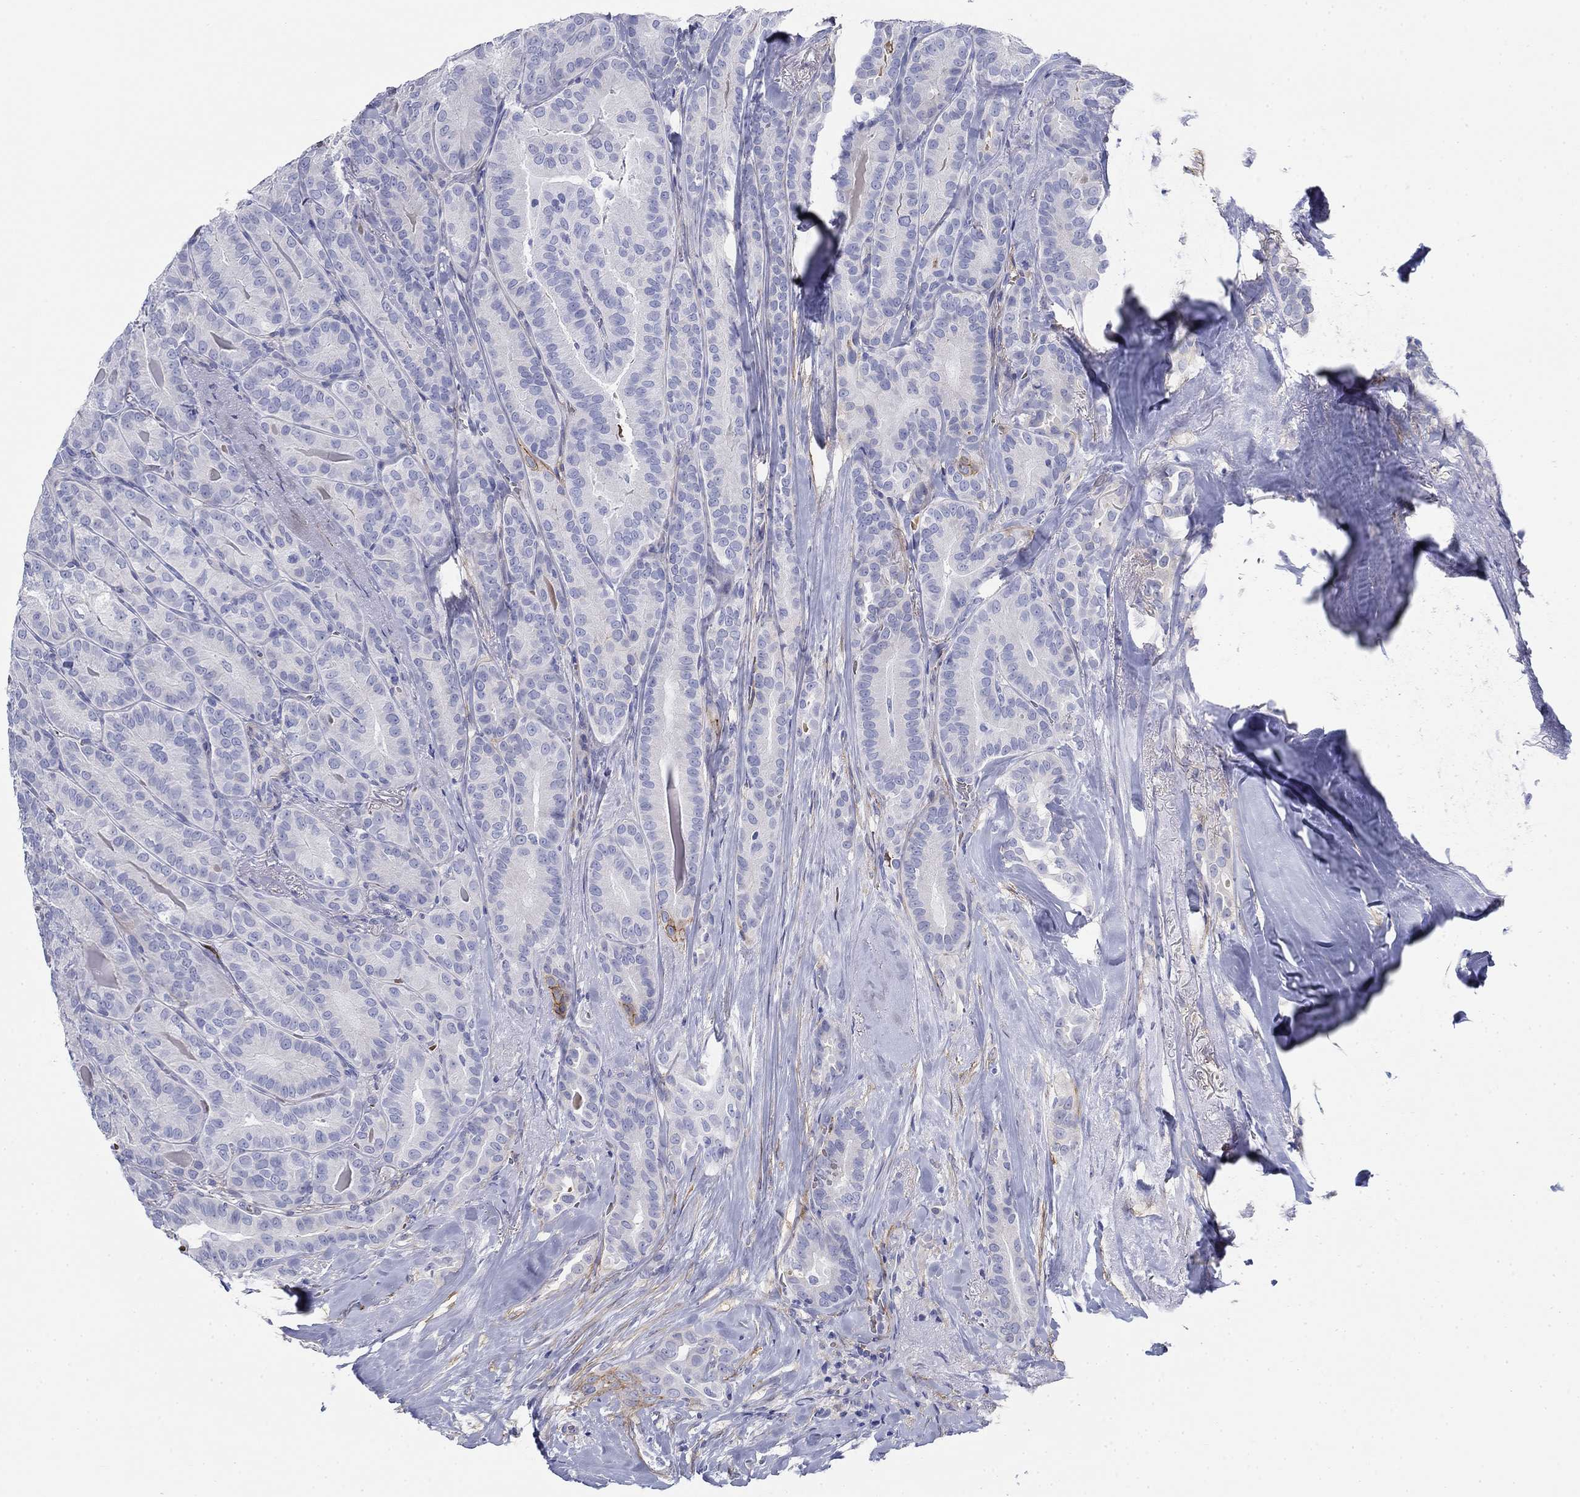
{"staining": {"intensity": "negative", "quantity": "none", "location": "none"}, "tissue": "thyroid cancer", "cell_type": "Tumor cells", "image_type": "cancer", "snomed": [{"axis": "morphology", "description": "Papillary adenocarcinoma, NOS"}, {"axis": "topography", "description": "Thyroid gland"}], "caption": "IHC of thyroid cancer (papillary adenocarcinoma) exhibits no expression in tumor cells.", "gene": "GPC1", "patient": {"sex": "male", "age": 61}}